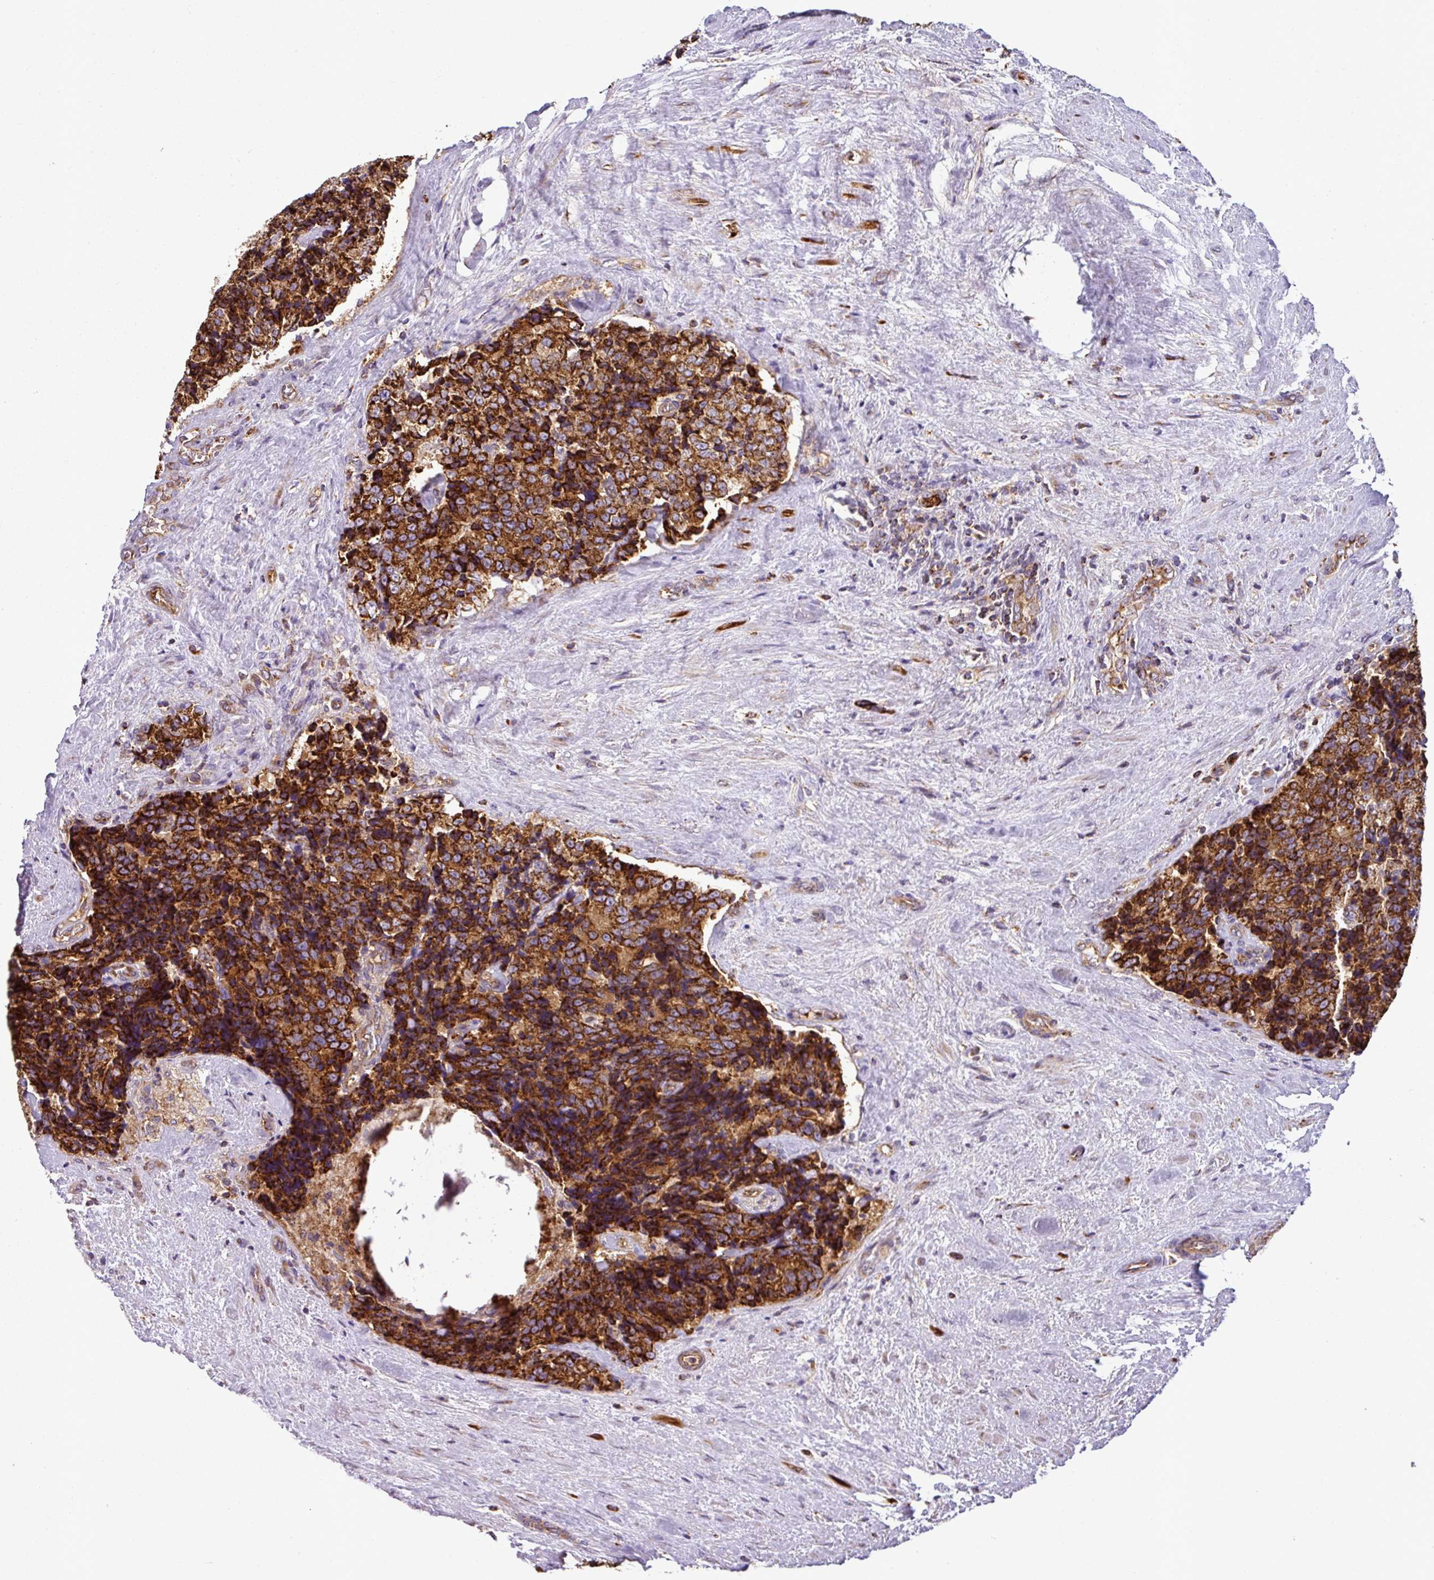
{"staining": {"intensity": "strong", "quantity": ">75%", "location": "cytoplasmic/membranous"}, "tissue": "prostate cancer", "cell_type": "Tumor cells", "image_type": "cancer", "snomed": [{"axis": "morphology", "description": "Adenocarcinoma, High grade"}, {"axis": "topography", "description": "Prostate"}], "caption": "Brown immunohistochemical staining in prostate cancer (high-grade adenocarcinoma) exhibits strong cytoplasmic/membranous expression in about >75% of tumor cells. Immunohistochemistry stains the protein of interest in brown and the nuclei are stained blue.", "gene": "PRELID3B", "patient": {"sex": "male", "age": 70}}